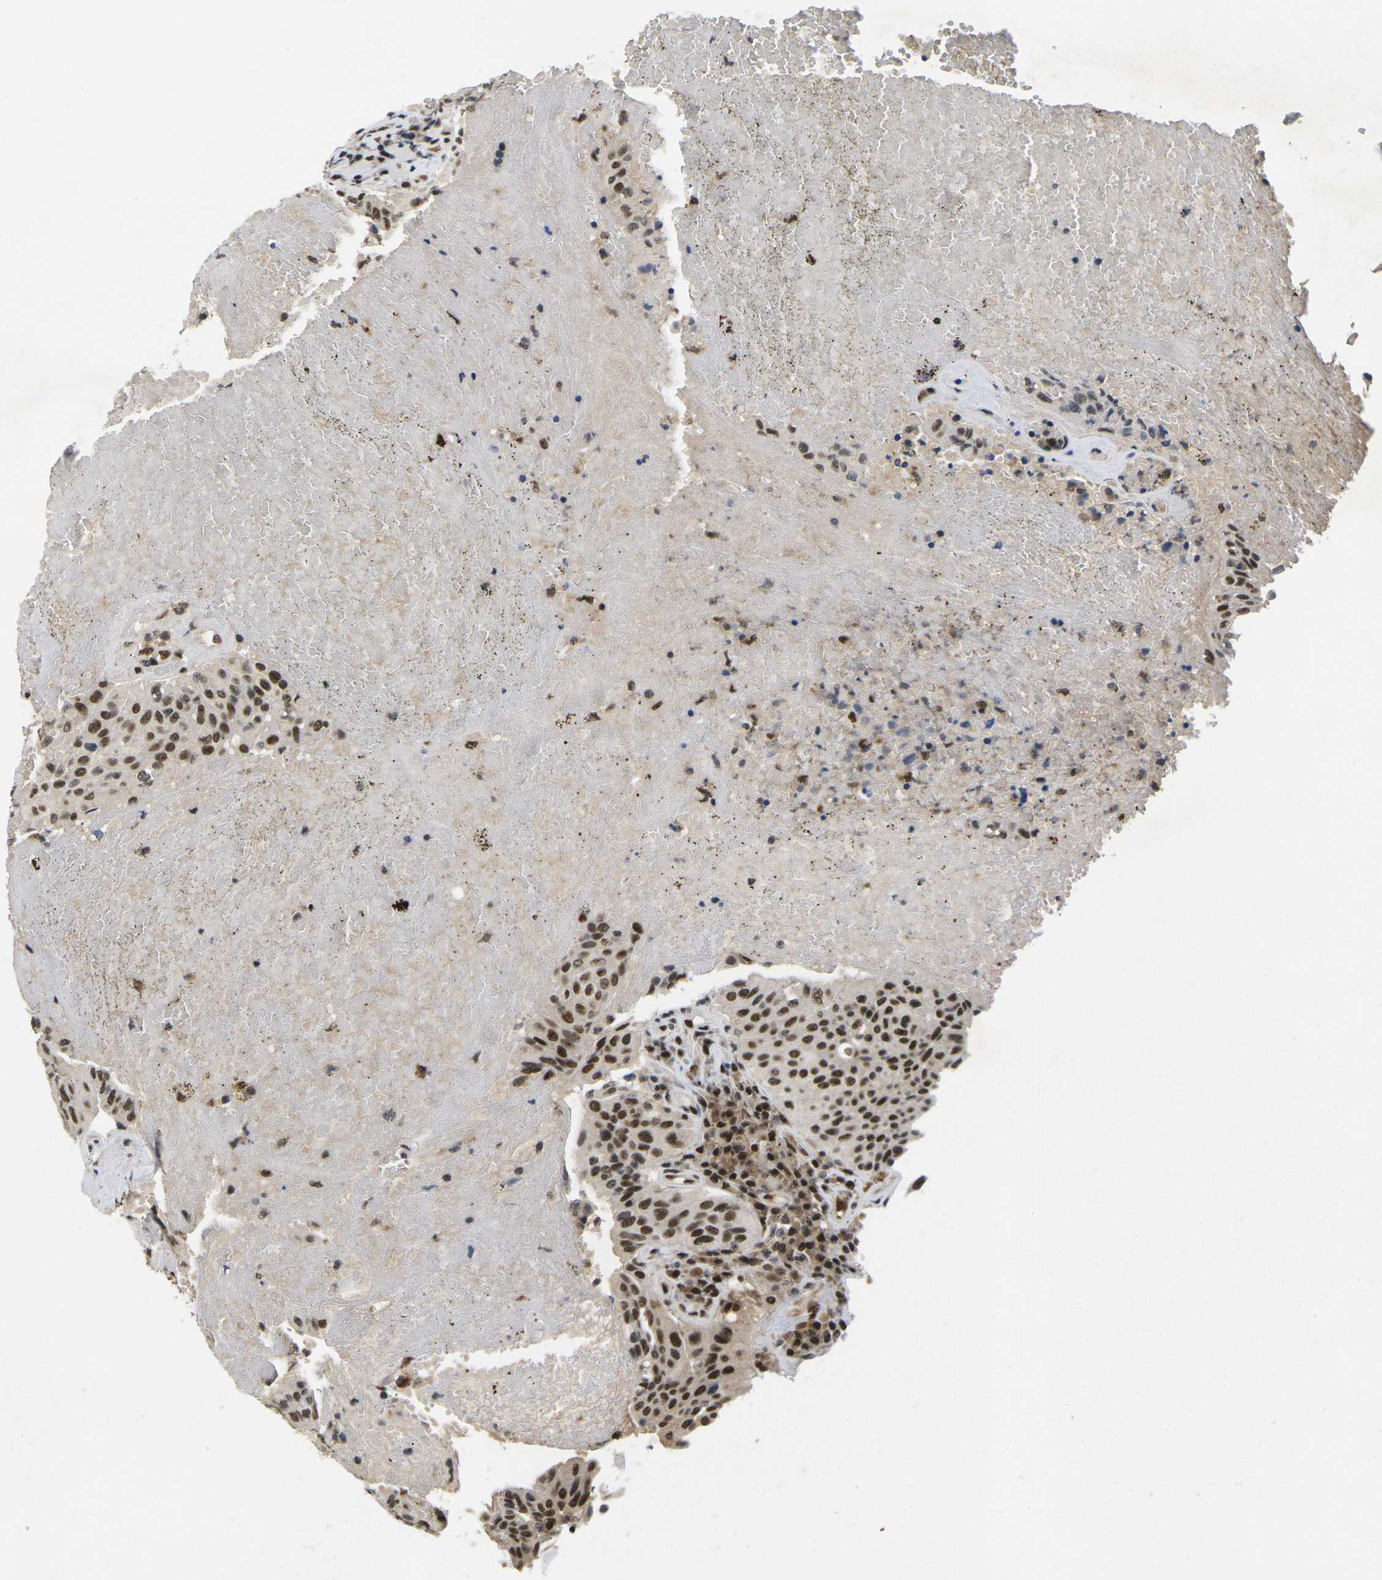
{"staining": {"intensity": "strong", "quantity": ">75%", "location": "nuclear"}, "tissue": "urothelial cancer", "cell_type": "Tumor cells", "image_type": "cancer", "snomed": [{"axis": "morphology", "description": "Urothelial carcinoma, High grade"}, {"axis": "topography", "description": "Urinary bladder"}], "caption": "Immunohistochemistry histopathology image of human urothelial carcinoma (high-grade) stained for a protein (brown), which shows high levels of strong nuclear staining in about >75% of tumor cells.", "gene": "GTF2E1", "patient": {"sex": "male", "age": 66}}